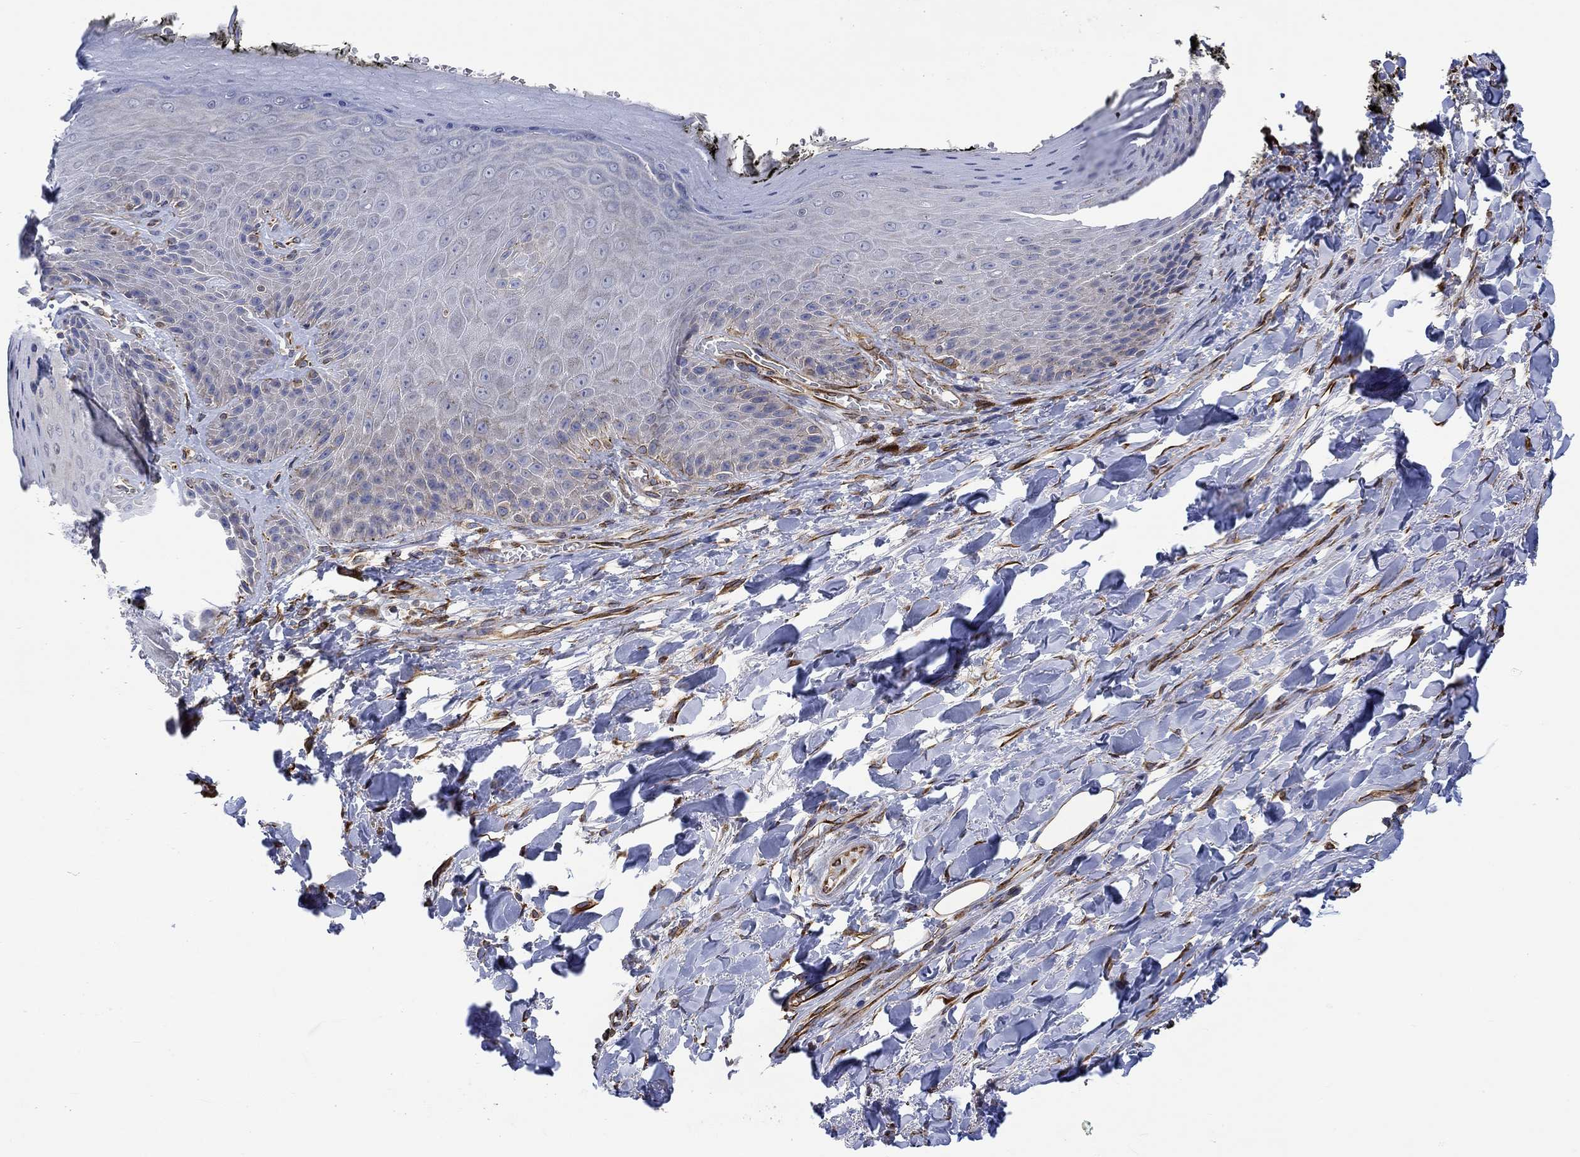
{"staining": {"intensity": "weak", "quantity": "<25%", "location": "cytoplasmic/membranous"}, "tissue": "skin", "cell_type": "Epidermal cells", "image_type": "normal", "snomed": [{"axis": "morphology", "description": "Normal tissue, NOS"}, {"axis": "topography", "description": "Anal"}, {"axis": "topography", "description": "Peripheral nerve tissue"}], "caption": "IHC of unremarkable human skin demonstrates no expression in epidermal cells. (Immunohistochemistry, brightfield microscopy, high magnification).", "gene": "CAMK1D", "patient": {"sex": "male", "age": 53}}